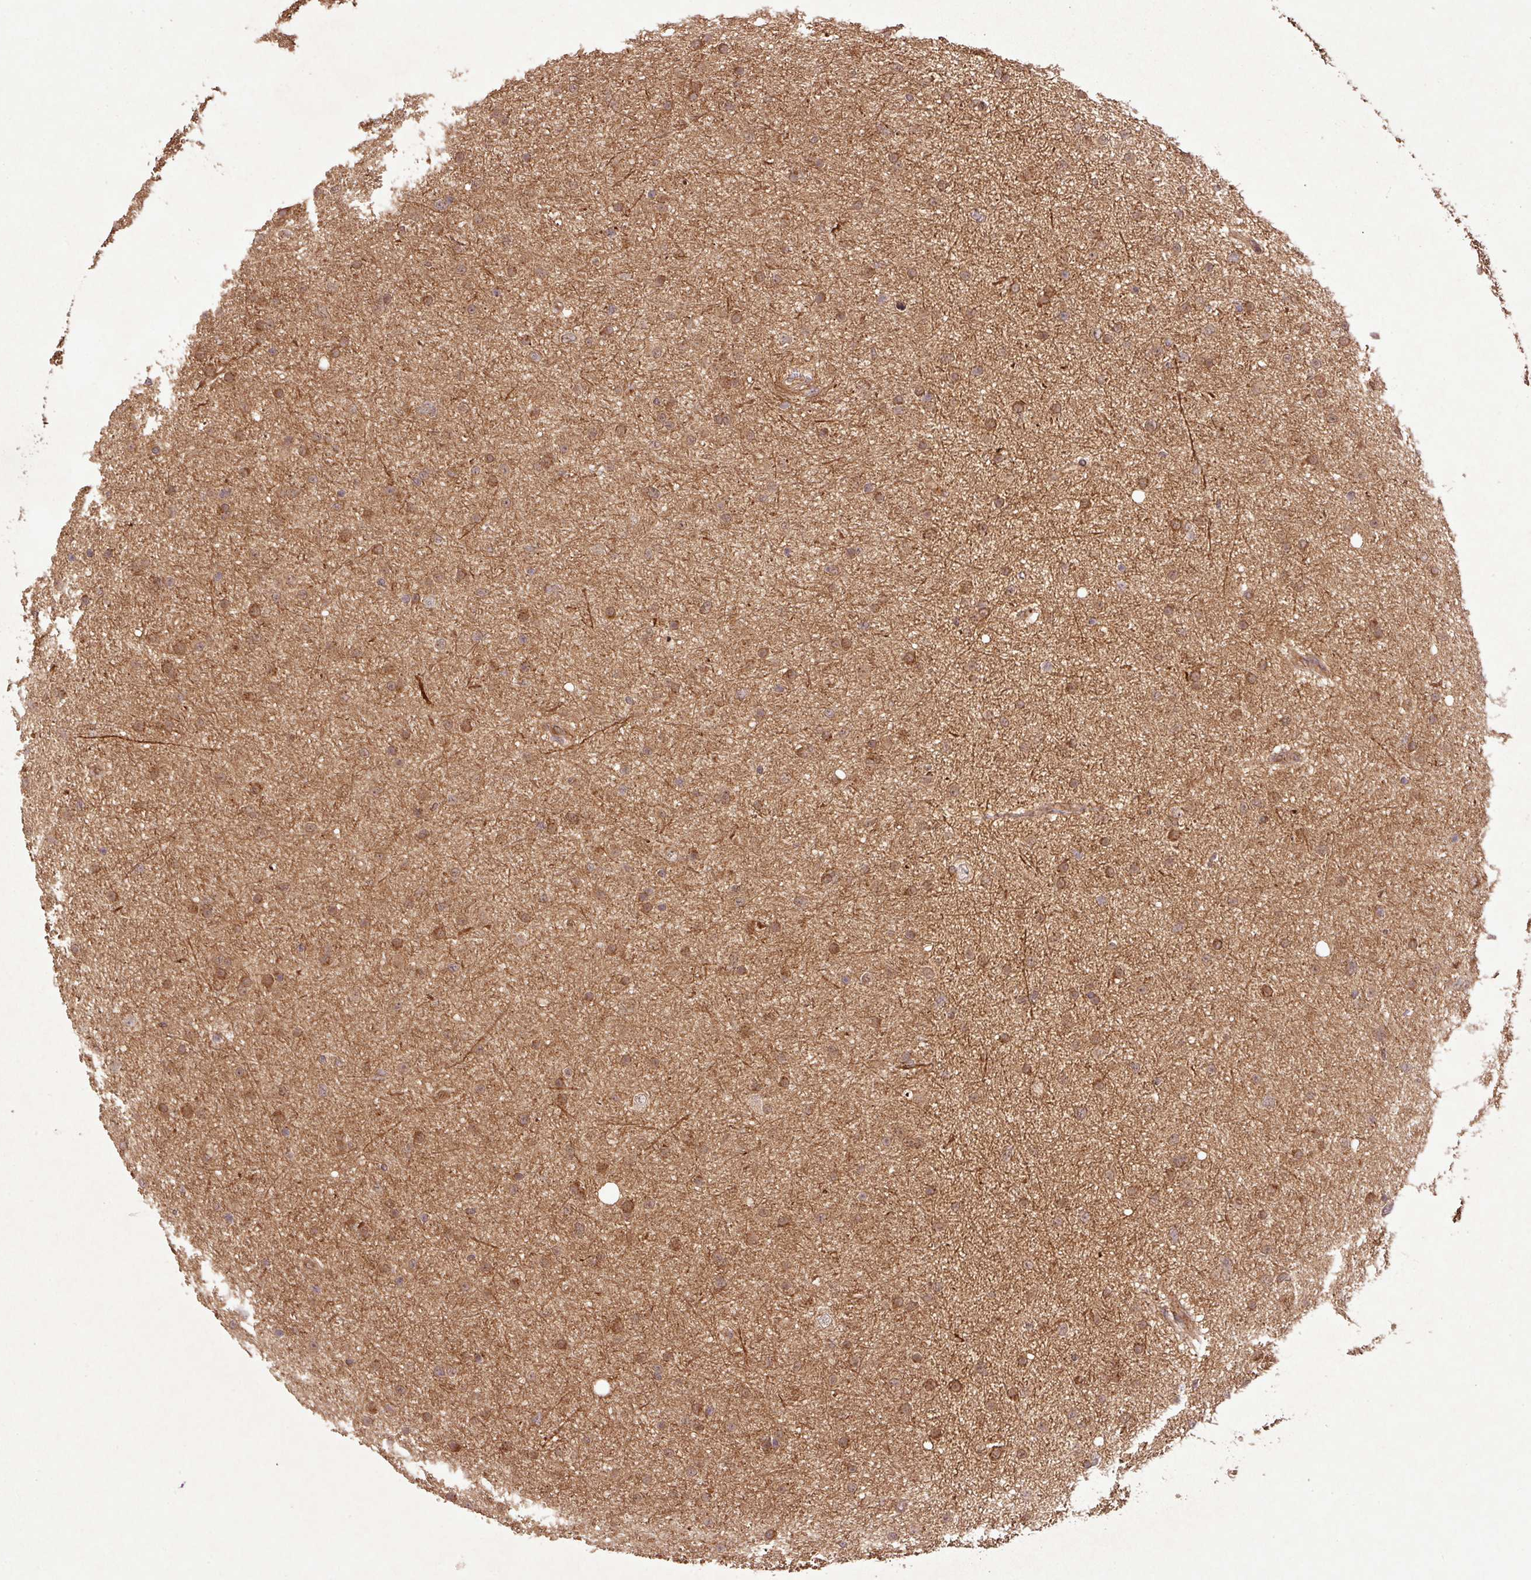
{"staining": {"intensity": "moderate", "quantity": ">75%", "location": "cytoplasmic/membranous"}, "tissue": "glioma", "cell_type": "Tumor cells", "image_type": "cancer", "snomed": [{"axis": "morphology", "description": "Glioma, malignant, Low grade"}, {"axis": "topography", "description": "Cerebral cortex"}], "caption": "Human malignant glioma (low-grade) stained with a protein marker exhibits moderate staining in tumor cells.", "gene": "FAIM", "patient": {"sex": "female", "age": 39}}